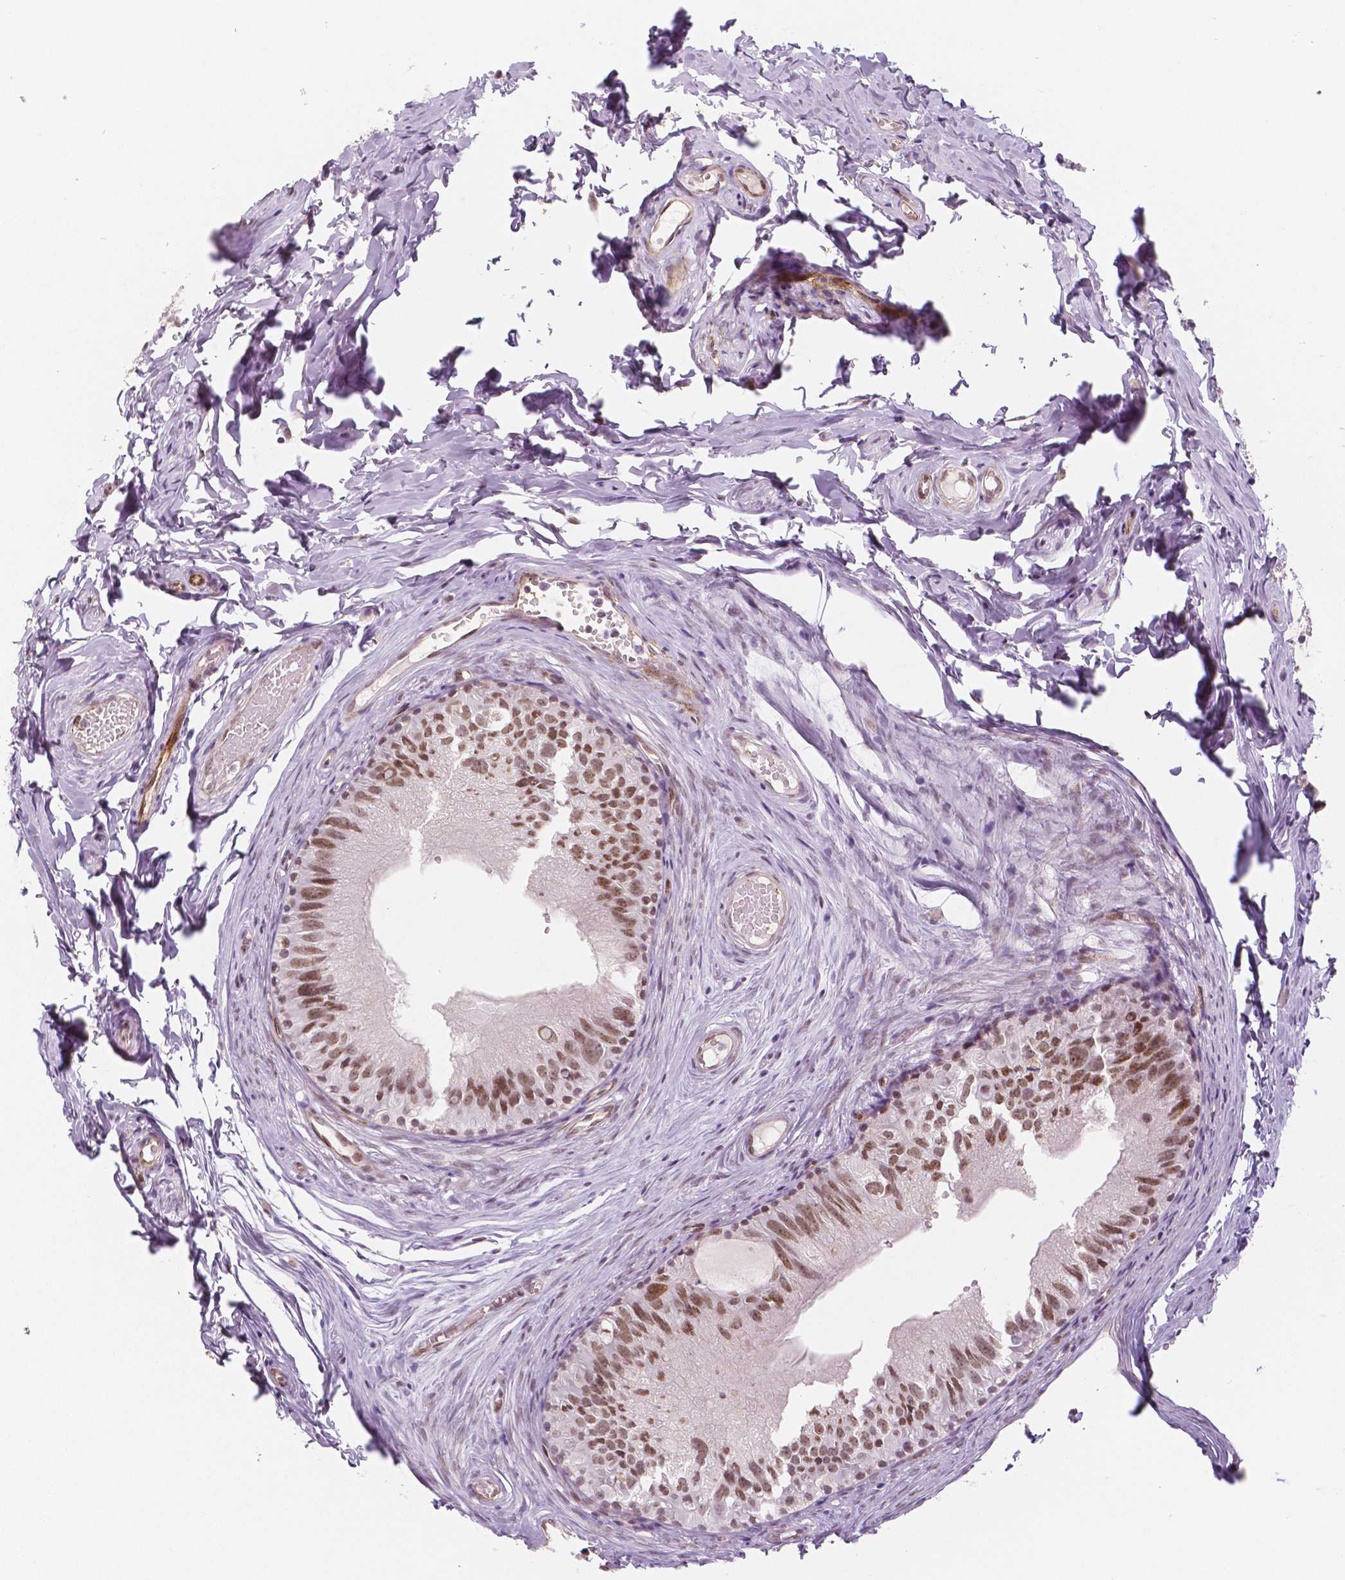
{"staining": {"intensity": "moderate", "quantity": ">75%", "location": "nuclear"}, "tissue": "epididymis", "cell_type": "Glandular cells", "image_type": "normal", "snomed": [{"axis": "morphology", "description": "Normal tissue, NOS"}, {"axis": "topography", "description": "Epididymis"}], "caption": "Immunohistochemistry (IHC) image of normal epididymis stained for a protein (brown), which reveals medium levels of moderate nuclear positivity in approximately >75% of glandular cells.", "gene": "KDM5B", "patient": {"sex": "male", "age": 45}}